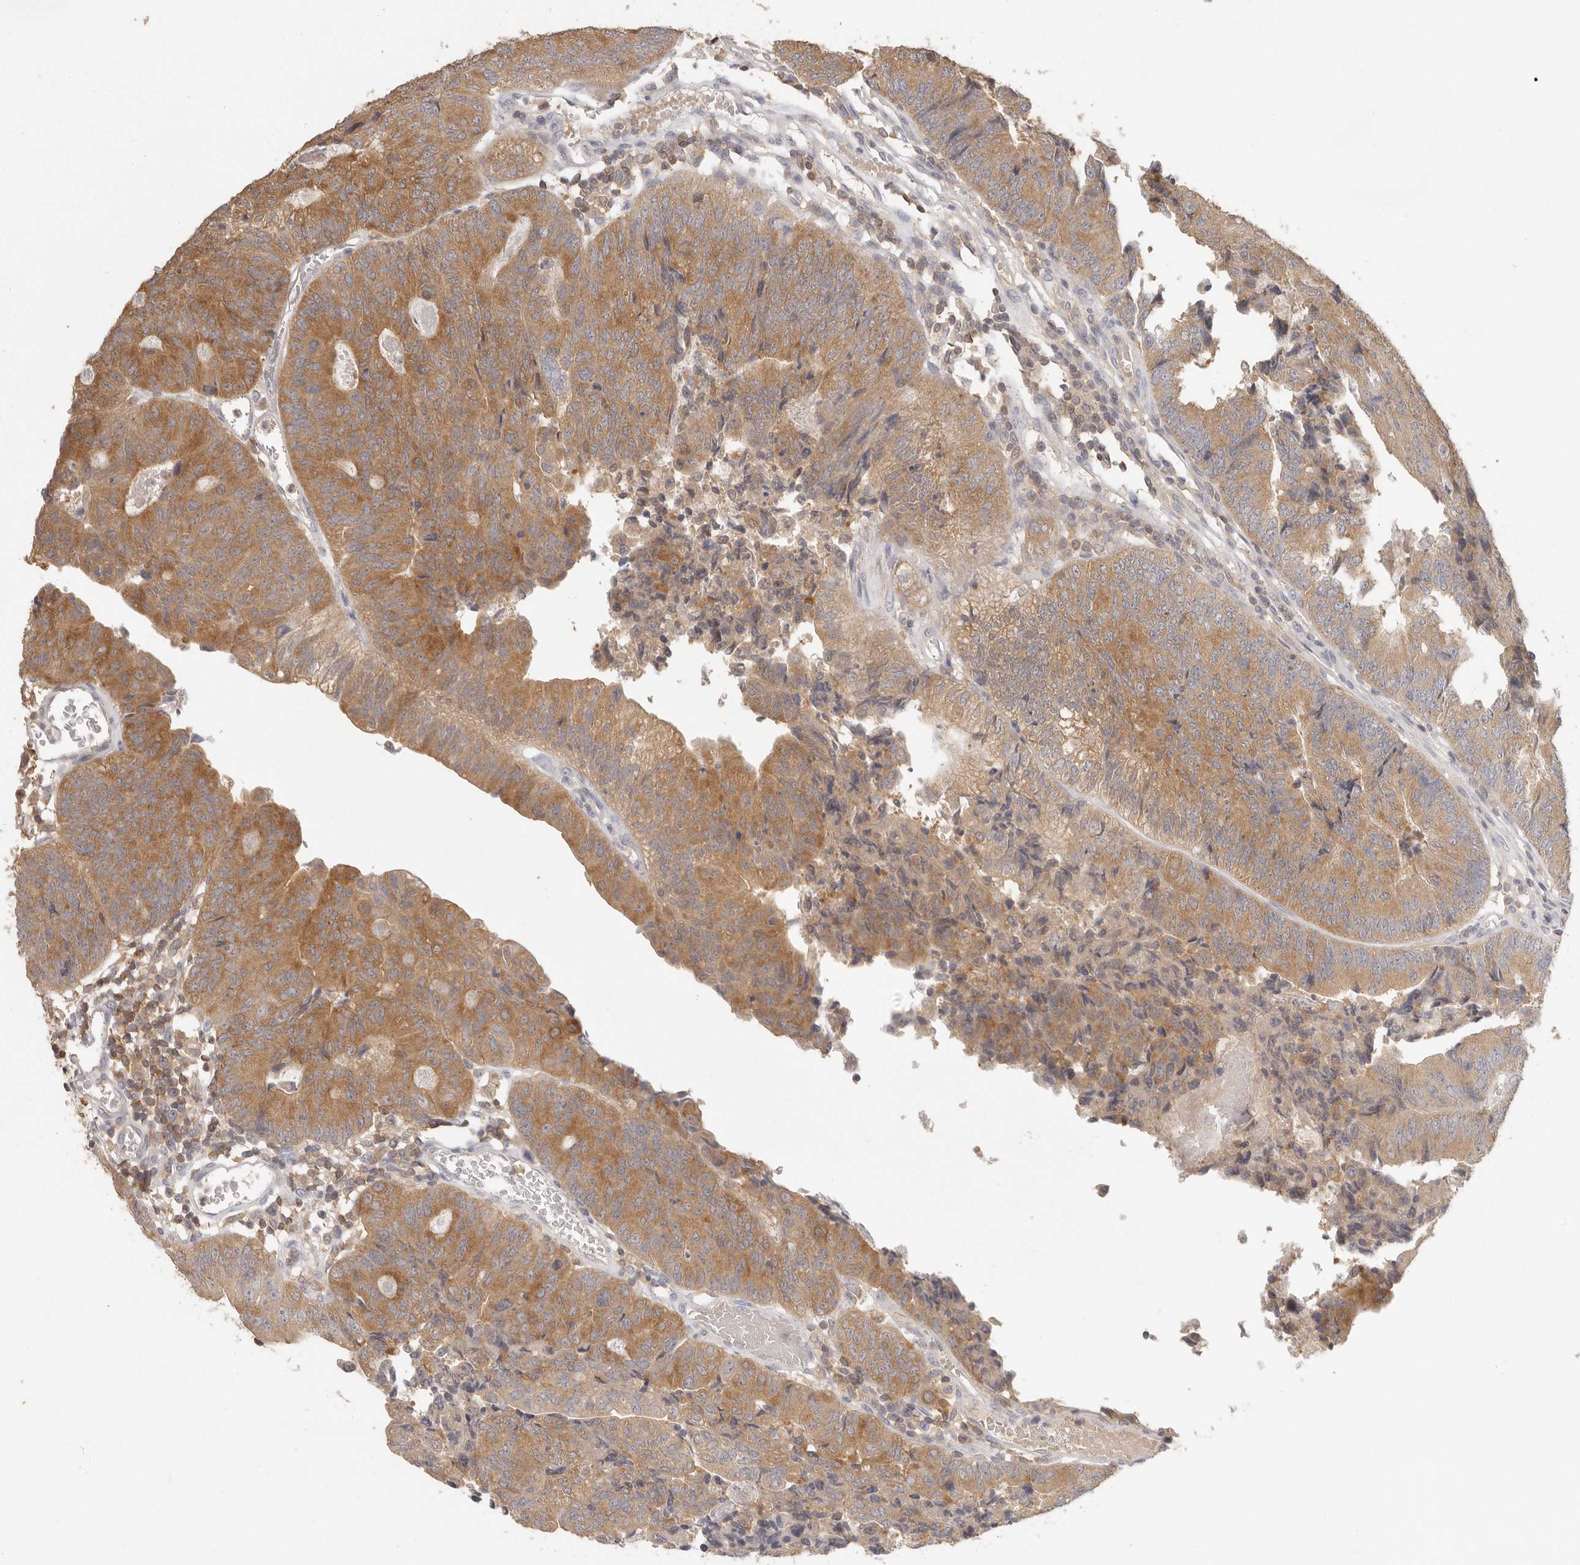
{"staining": {"intensity": "moderate", "quantity": ">75%", "location": "cytoplasmic/membranous"}, "tissue": "colorectal cancer", "cell_type": "Tumor cells", "image_type": "cancer", "snomed": [{"axis": "morphology", "description": "Adenocarcinoma, NOS"}, {"axis": "topography", "description": "Colon"}], "caption": "The photomicrograph displays a brown stain indicating the presence of a protein in the cytoplasmic/membranous of tumor cells in adenocarcinoma (colorectal).", "gene": "CSK", "patient": {"sex": "female", "age": 67}}